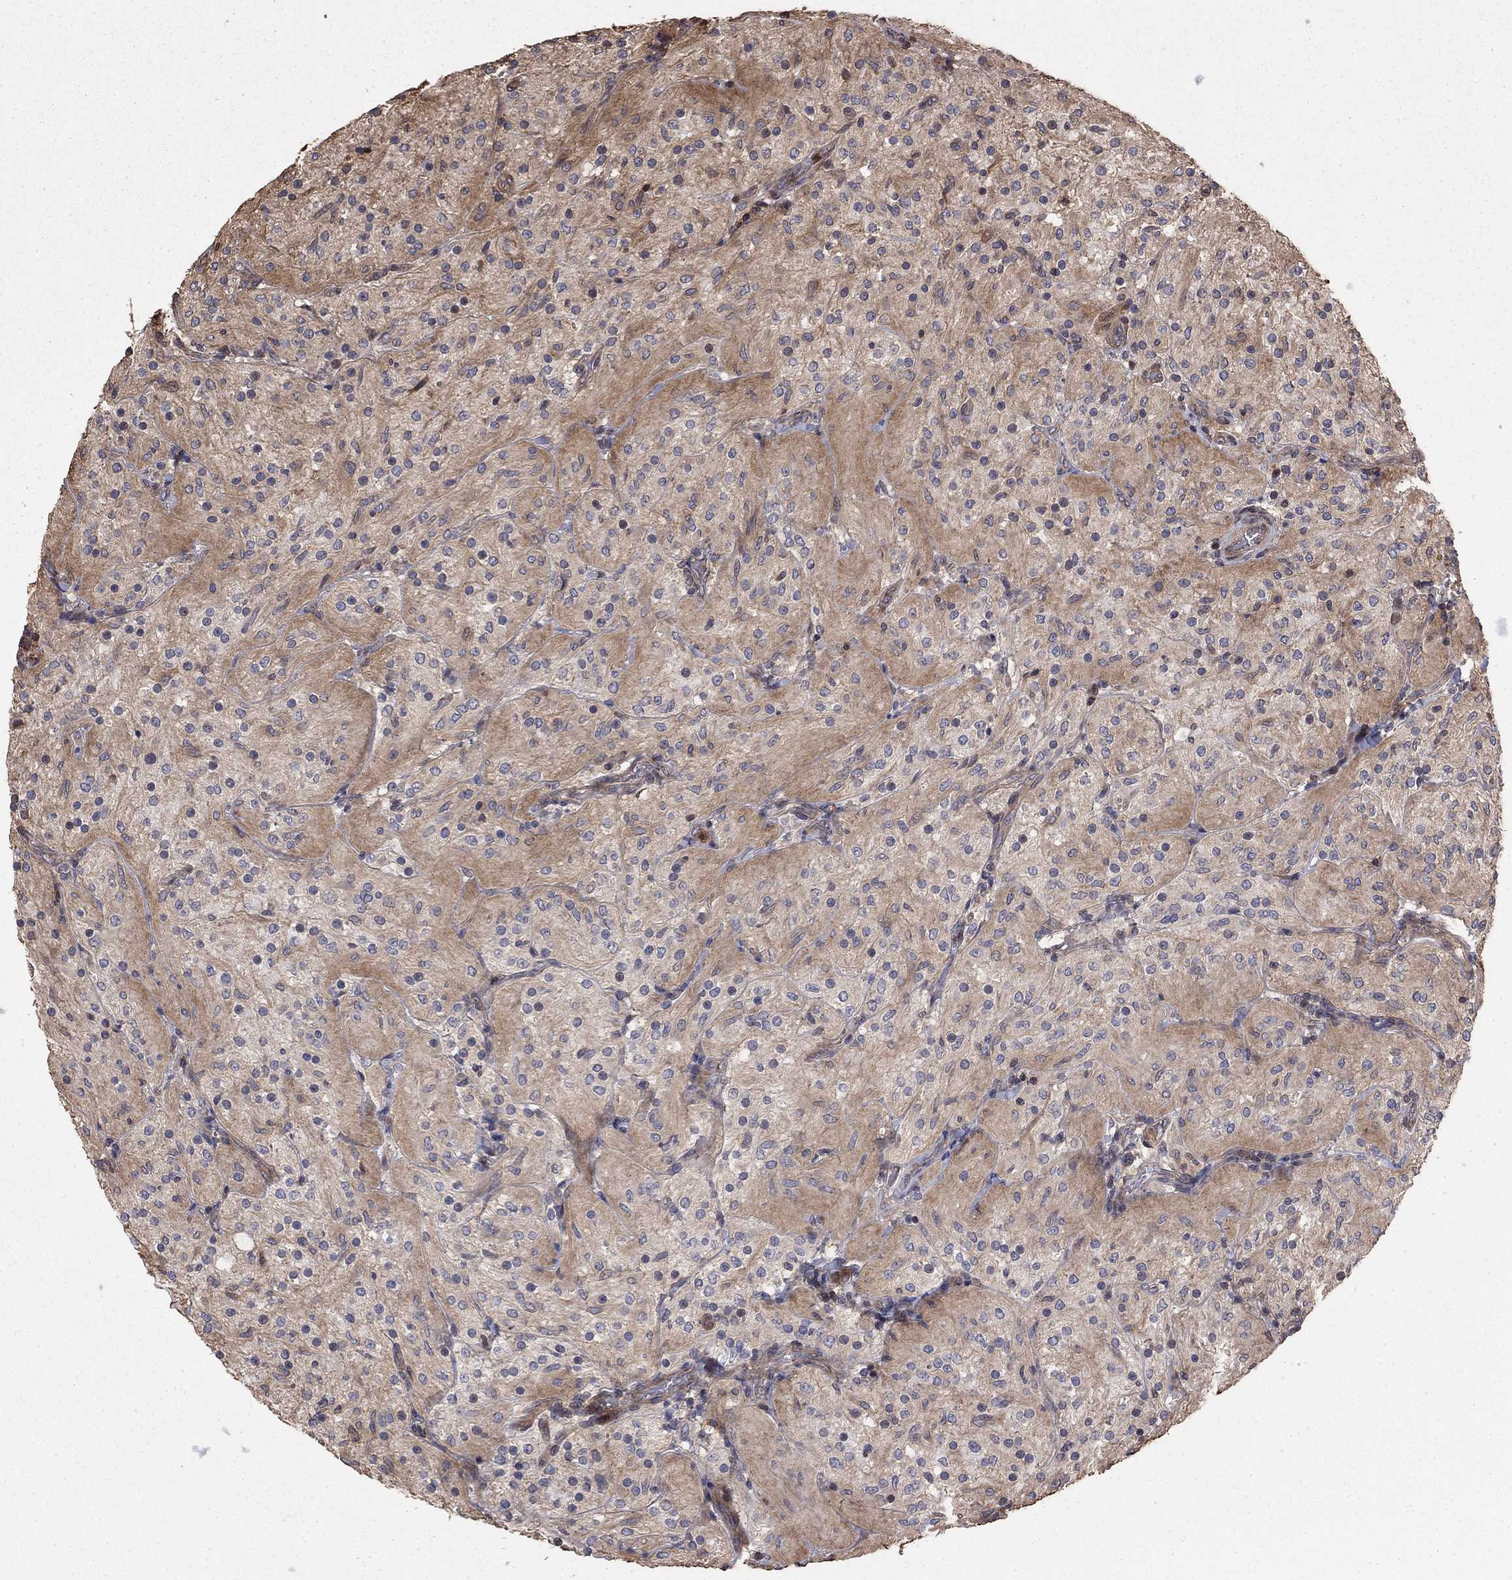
{"staining": {"intensity": "weak", "quantity": "<25%", "location": "cytoplasmic/membranous"}, "tissue": "glioma", "cell_type": "Tumor cells", "image_type": "cancer", "snomed": [{"axis": "morphology", "description": "Glioma, malignant, Low grade"}, {"axis": "topography", "description": "Brain"}], "caption": "This is an immunohistochemistry micrograph of glioma. There is no staining in tumor cells.", "gene": "GYG1", "patient": {"sex": "male", "age": 3}}